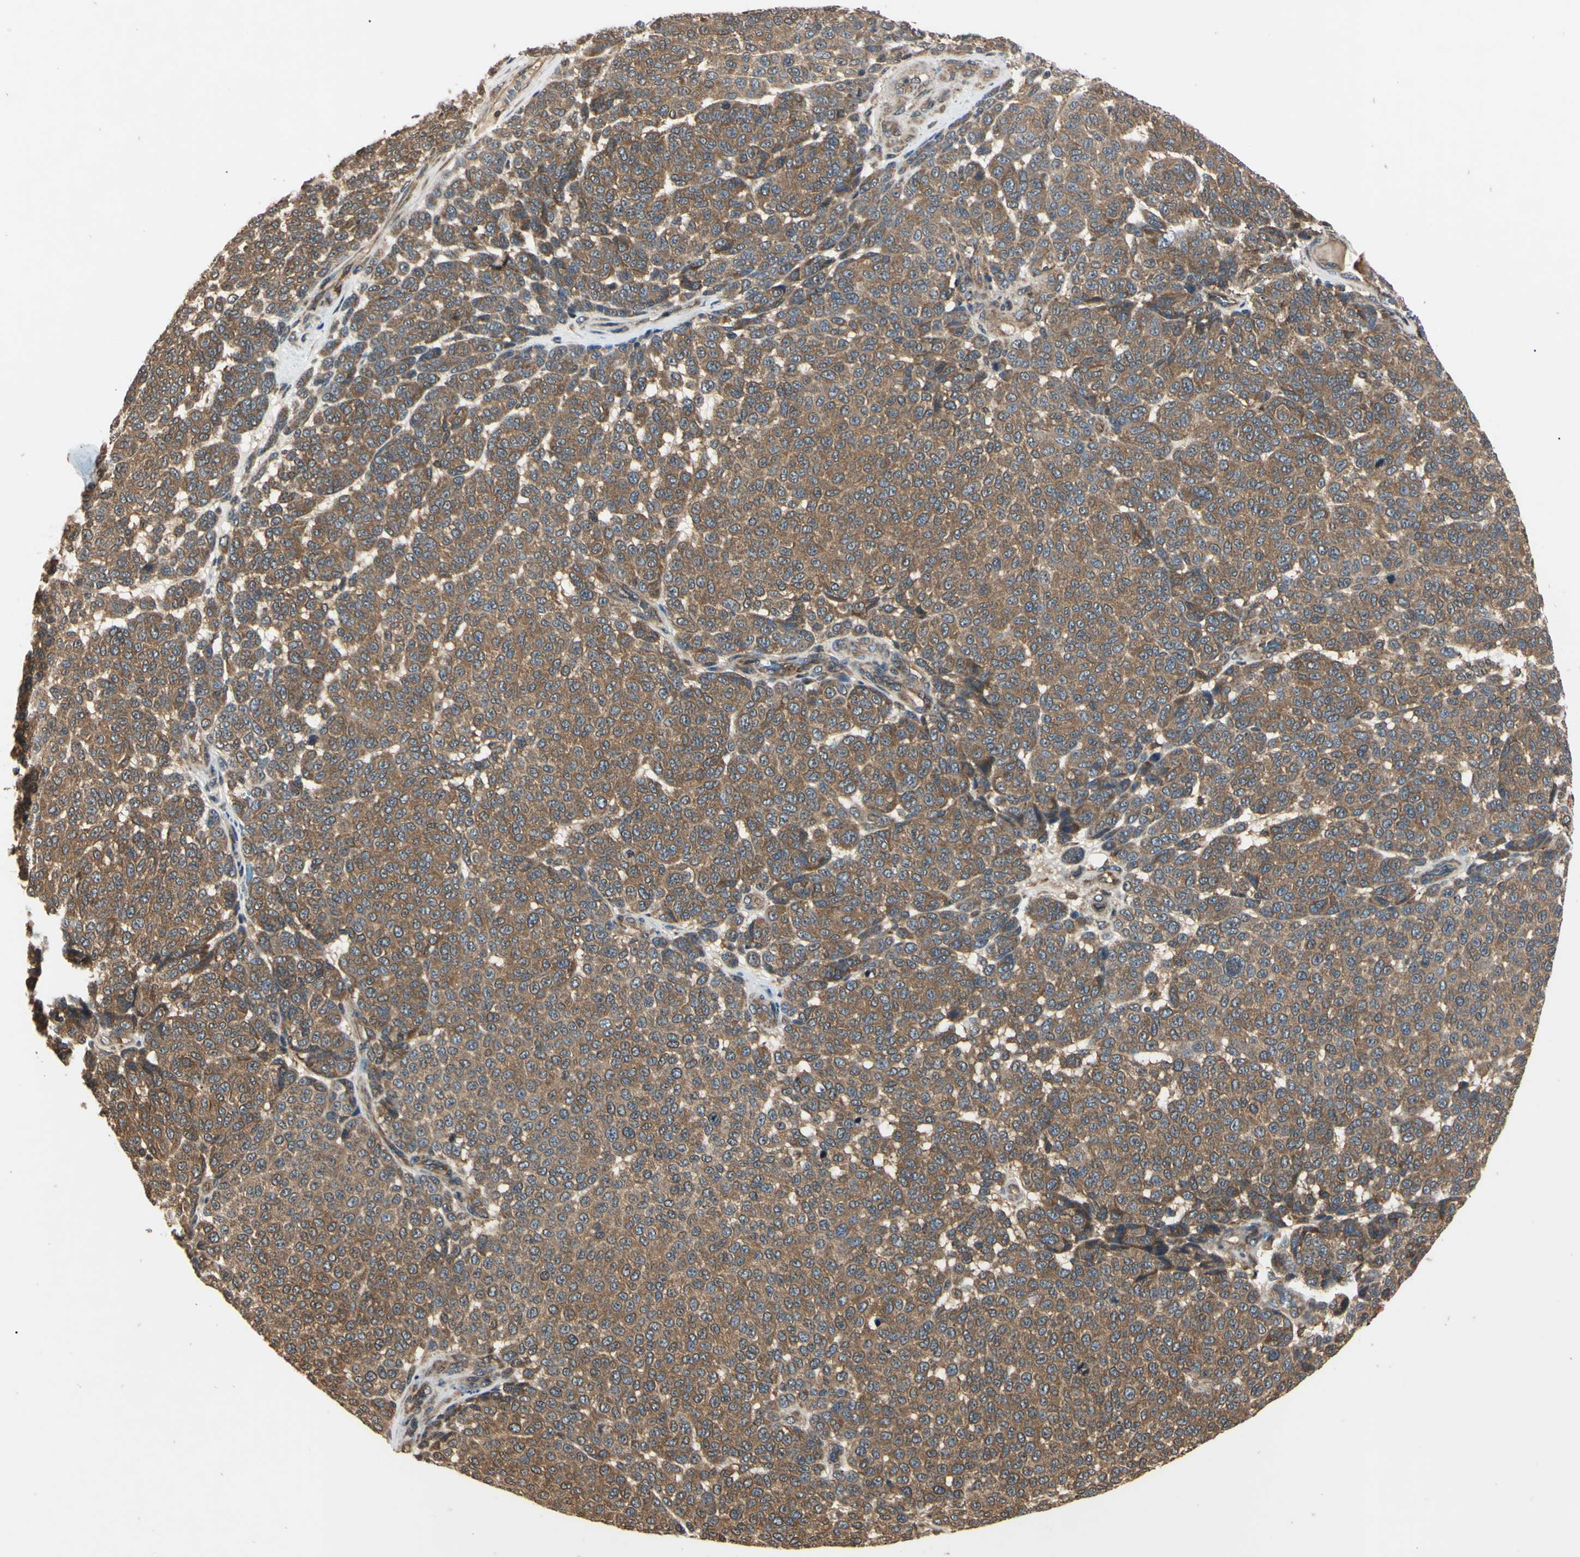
{"staining": {"intensity": "moderate", "quantity": "25%-75%", "location": "cytoplasmic/membranous"}, "tissue": "melanoma", "cell_type": "Tumor cells", "image_type": "cancer", "snomed": [{"axis": "morphology", "description": "Malignant melanoma, NOS"}, {"axis": "topography", "description": "Skin"}], "caption": "Protein staining of melanoma tissue reveals moderate cytoplasmic/membranous expression in about 25%-75% of tumor cells.", "gene": "EPN1", "patient": {"sex": "male", "age": 59}}